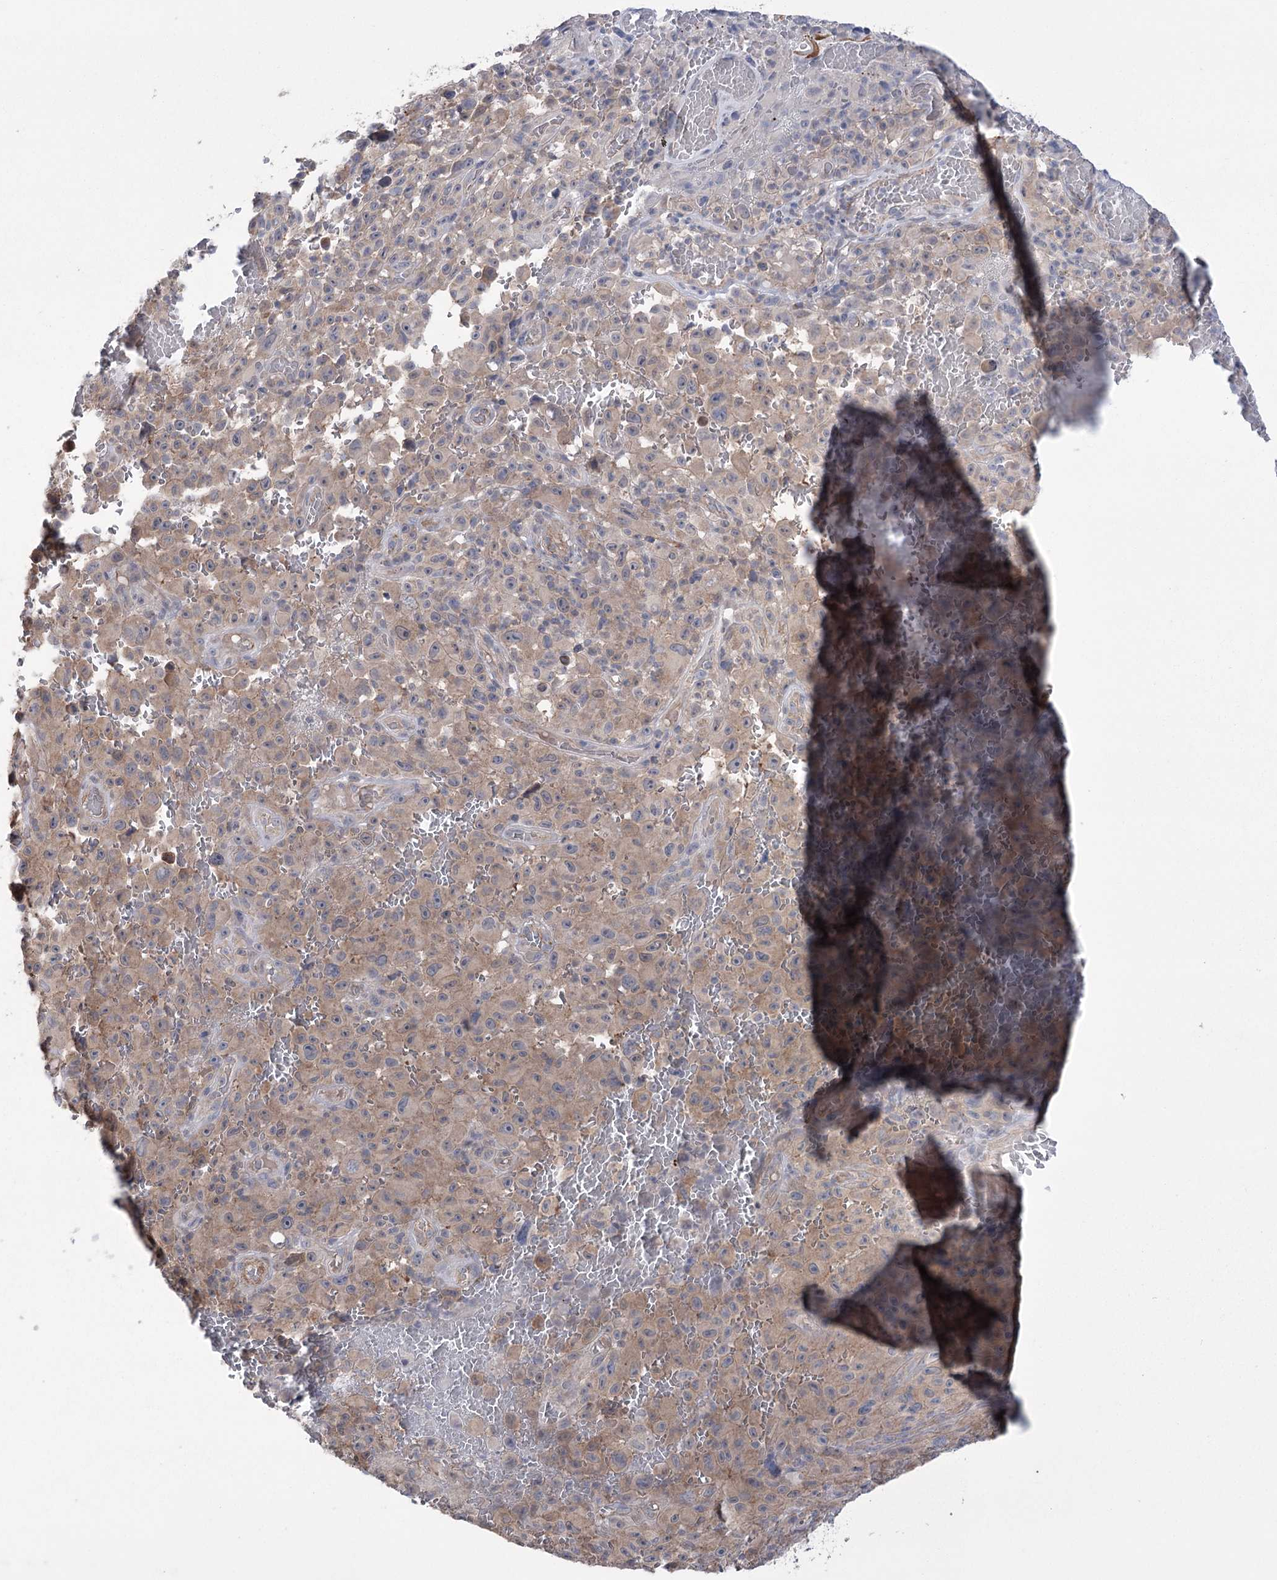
{"staining": {"intensity": "weak", "quantity": ">75%", "location": "cytoplasmic/membranous"}, "tissue": "melanoma", "cell_type": "Tumor cells", "image_type": "cancer", "snomed": [{"axis": "morphology", "description": "Malignant melanoma, NOS"}, {"axis": "topography", "description": "Skin"}], "caption": "Weak cytoplasmic/membranous protein expression is seen in about >75% of tumor cells in malignant melanoma. (DAB (3,3'-diaminobenzidine) IHC, brown staining for protein, blue staining for nuclei).", "gene": "TRIM71", "patient": {"sex": "female", "age": 82}}